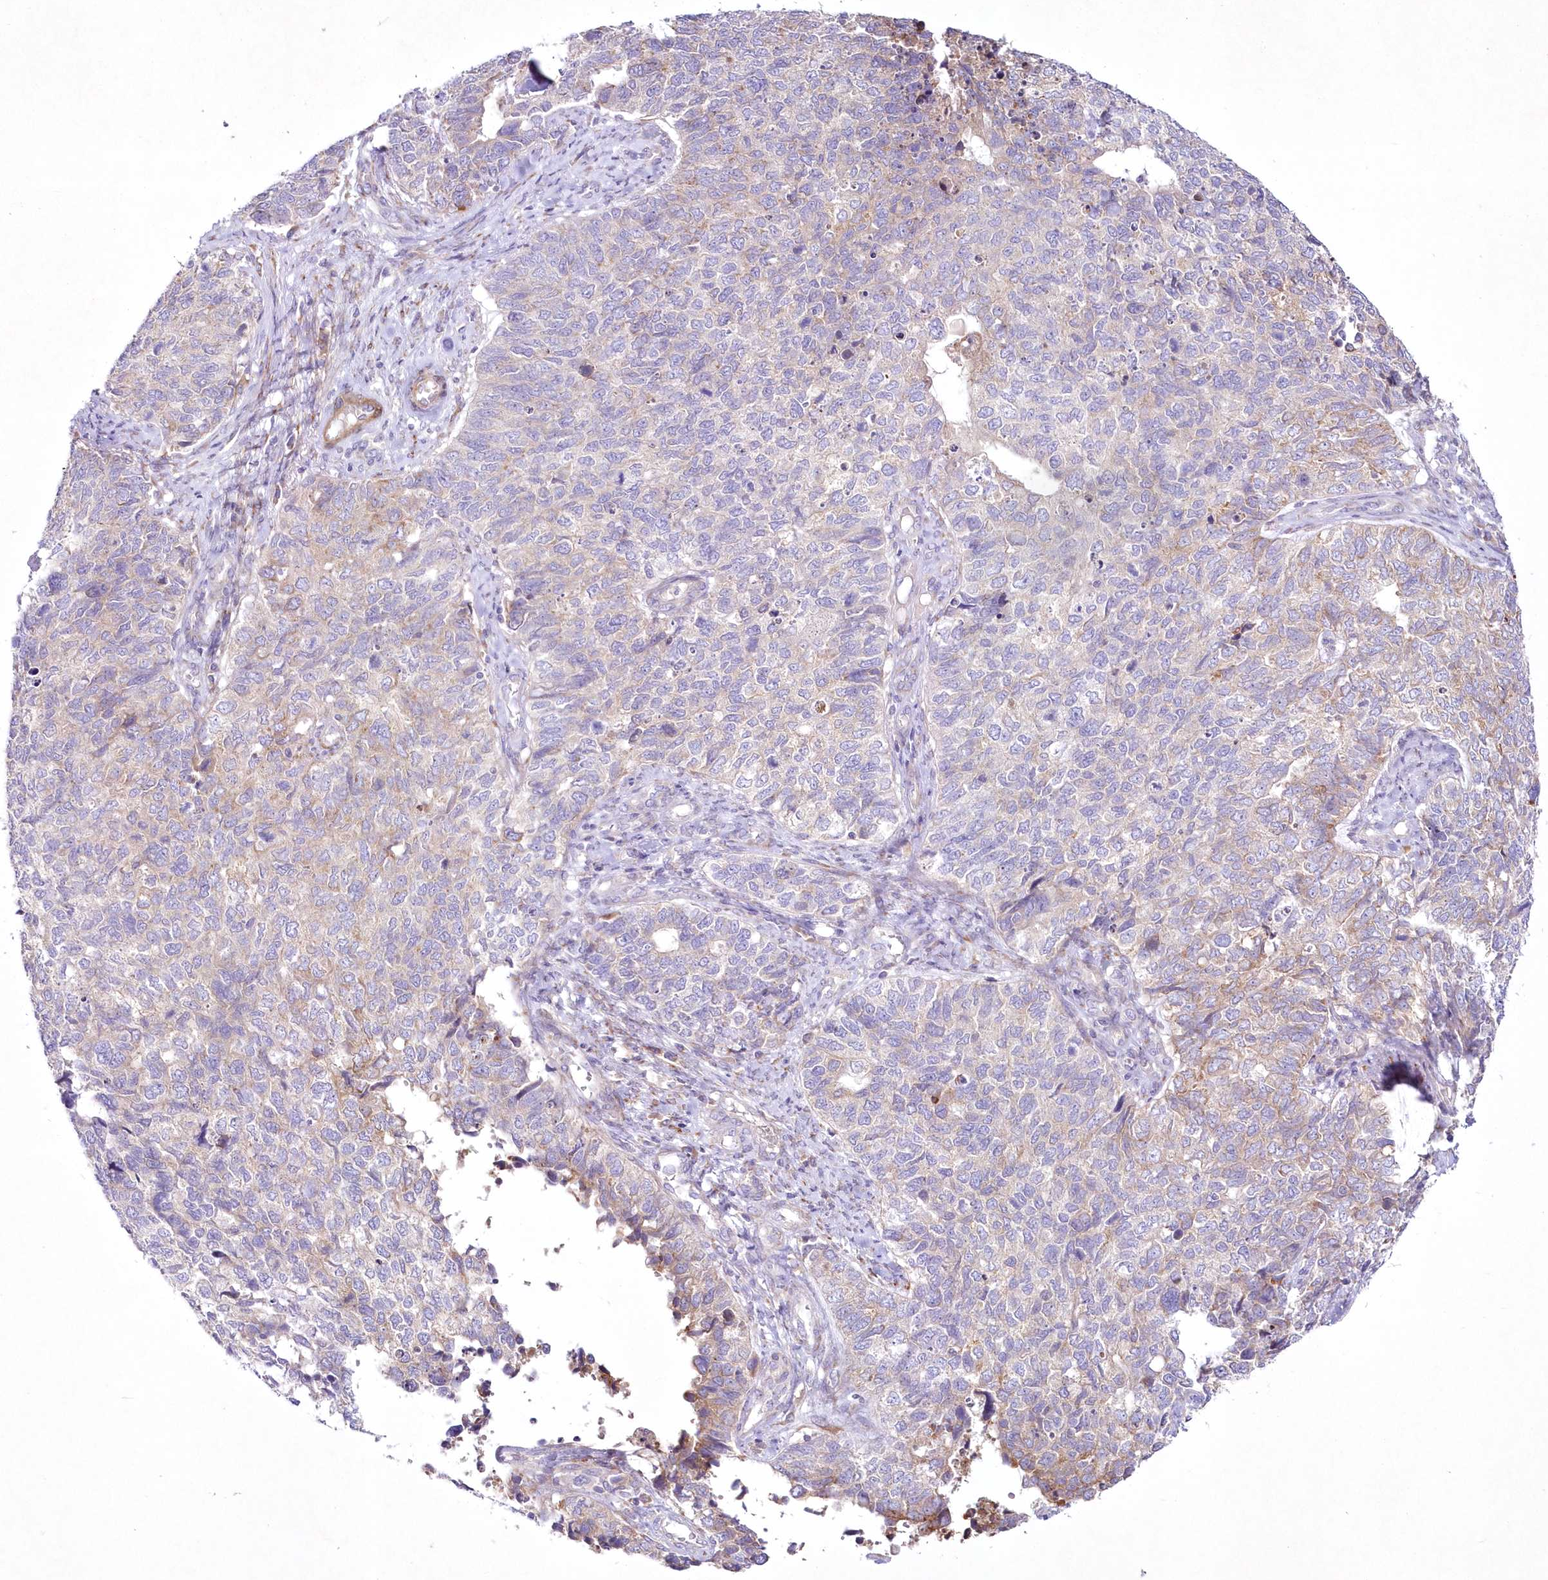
{"staining": {"intensity": "moderate", "quantity": "25%-75%", "location": "cytoplasmic/membranous"}, "tissue": "cervical cancer", "cell_type": "Tumor cells", "image_type": "cancer", "snomed": [{"axis": "morphology", "description": "Squamous cell carcinoma, NOS"}, {"axis": "topography", "description": "Cervix"}], "caption": "An image of human cervical cancer (squamous cell carcinoma) stained for a protein displays moderate cytoplasmic/membranous brown staining in tumor cells.", "gene": "ARFGEF3", "patient": {"sex": "female", "age": 63}}